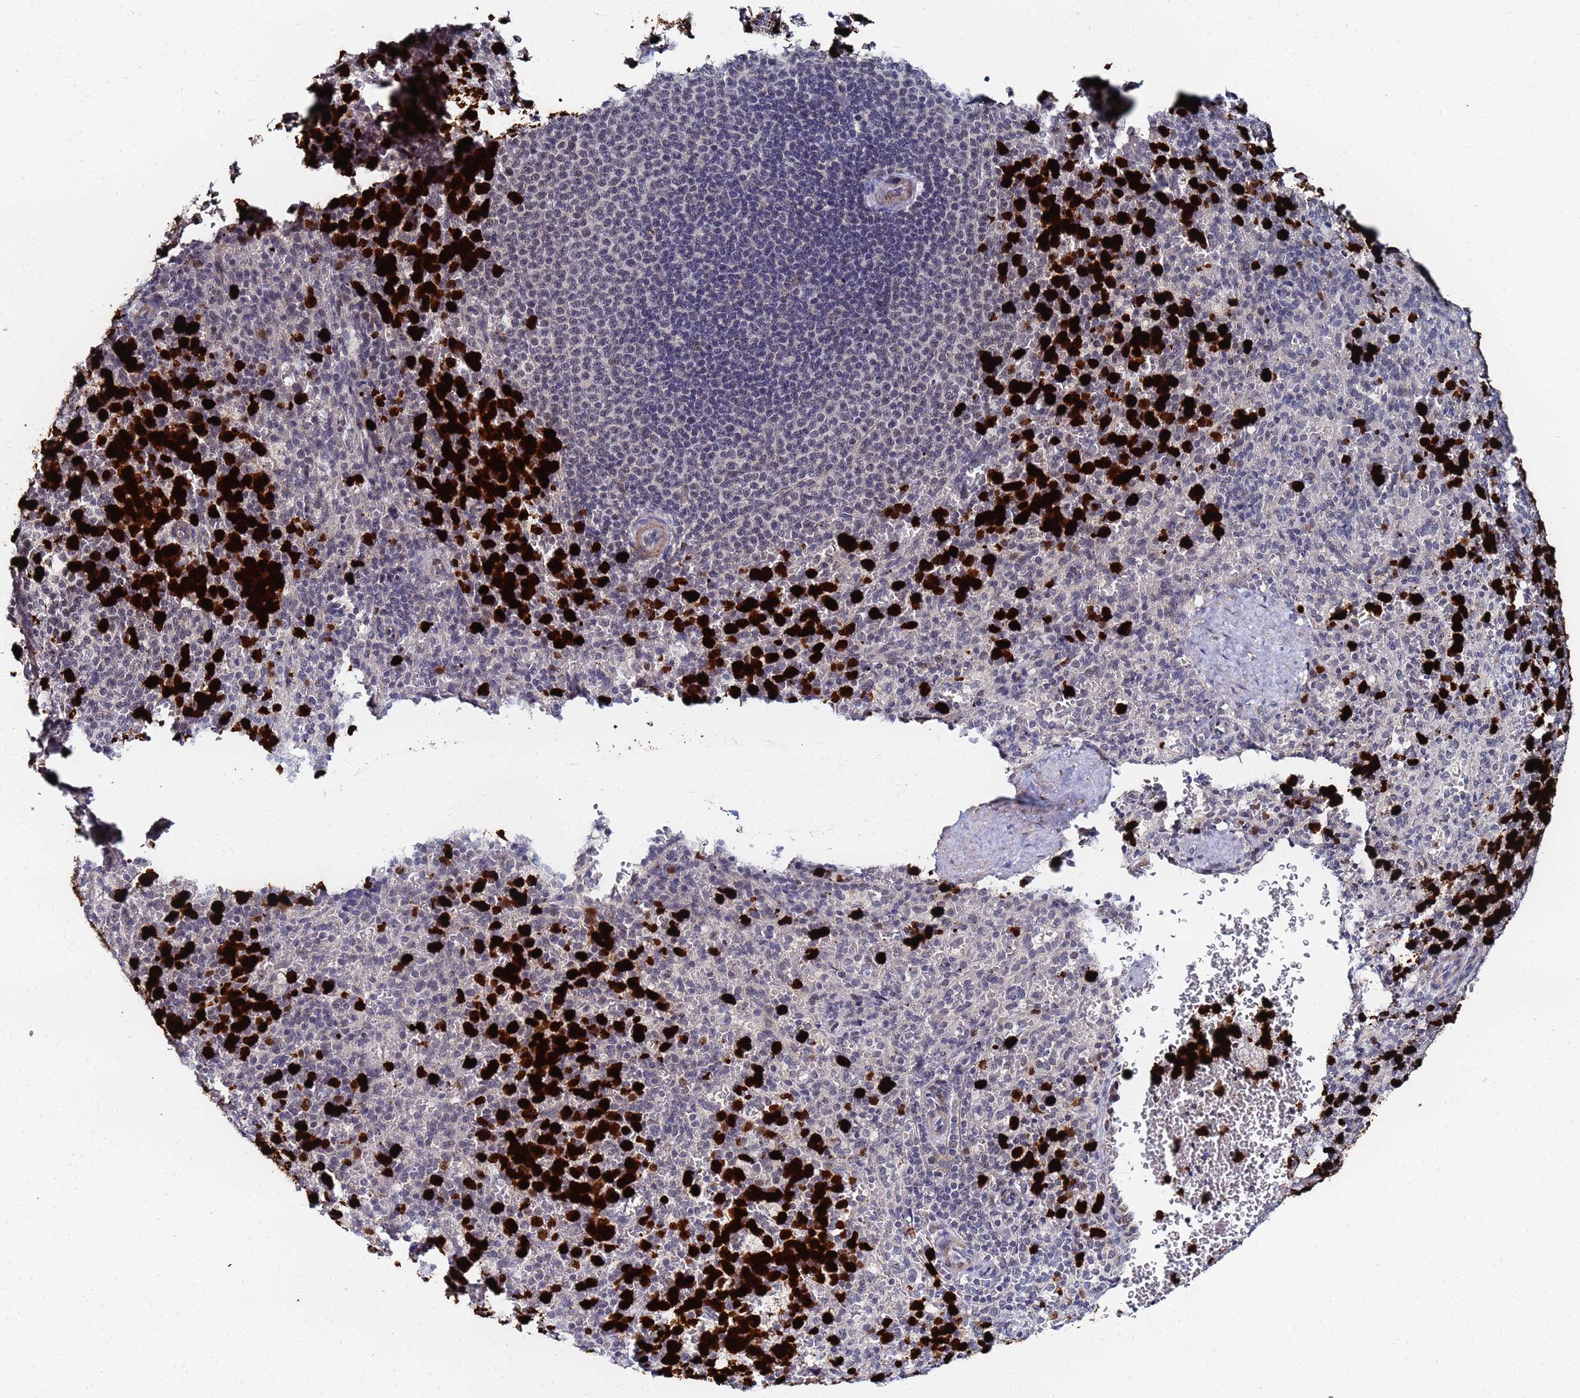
{"staining": {"intensity": "negative", "quantity": "none", "location": "none"}, "tissue": "spleen", "cell_type": "Cells in red pulp", "image_type": "normal", "snomed": [{"axis": "morphology", "description": "Normal tissue, NOS"}, {"axis": "topography", "description": "Spleen"}], "caption": "Immunohistochemistry (IHC) histopathology image of unremarkable spleen stained for a protein (brown), which exhibits no staining in cells in red pulp.", "gene": "MTCL1", "patient": {"sex": "female", "age": 21}}